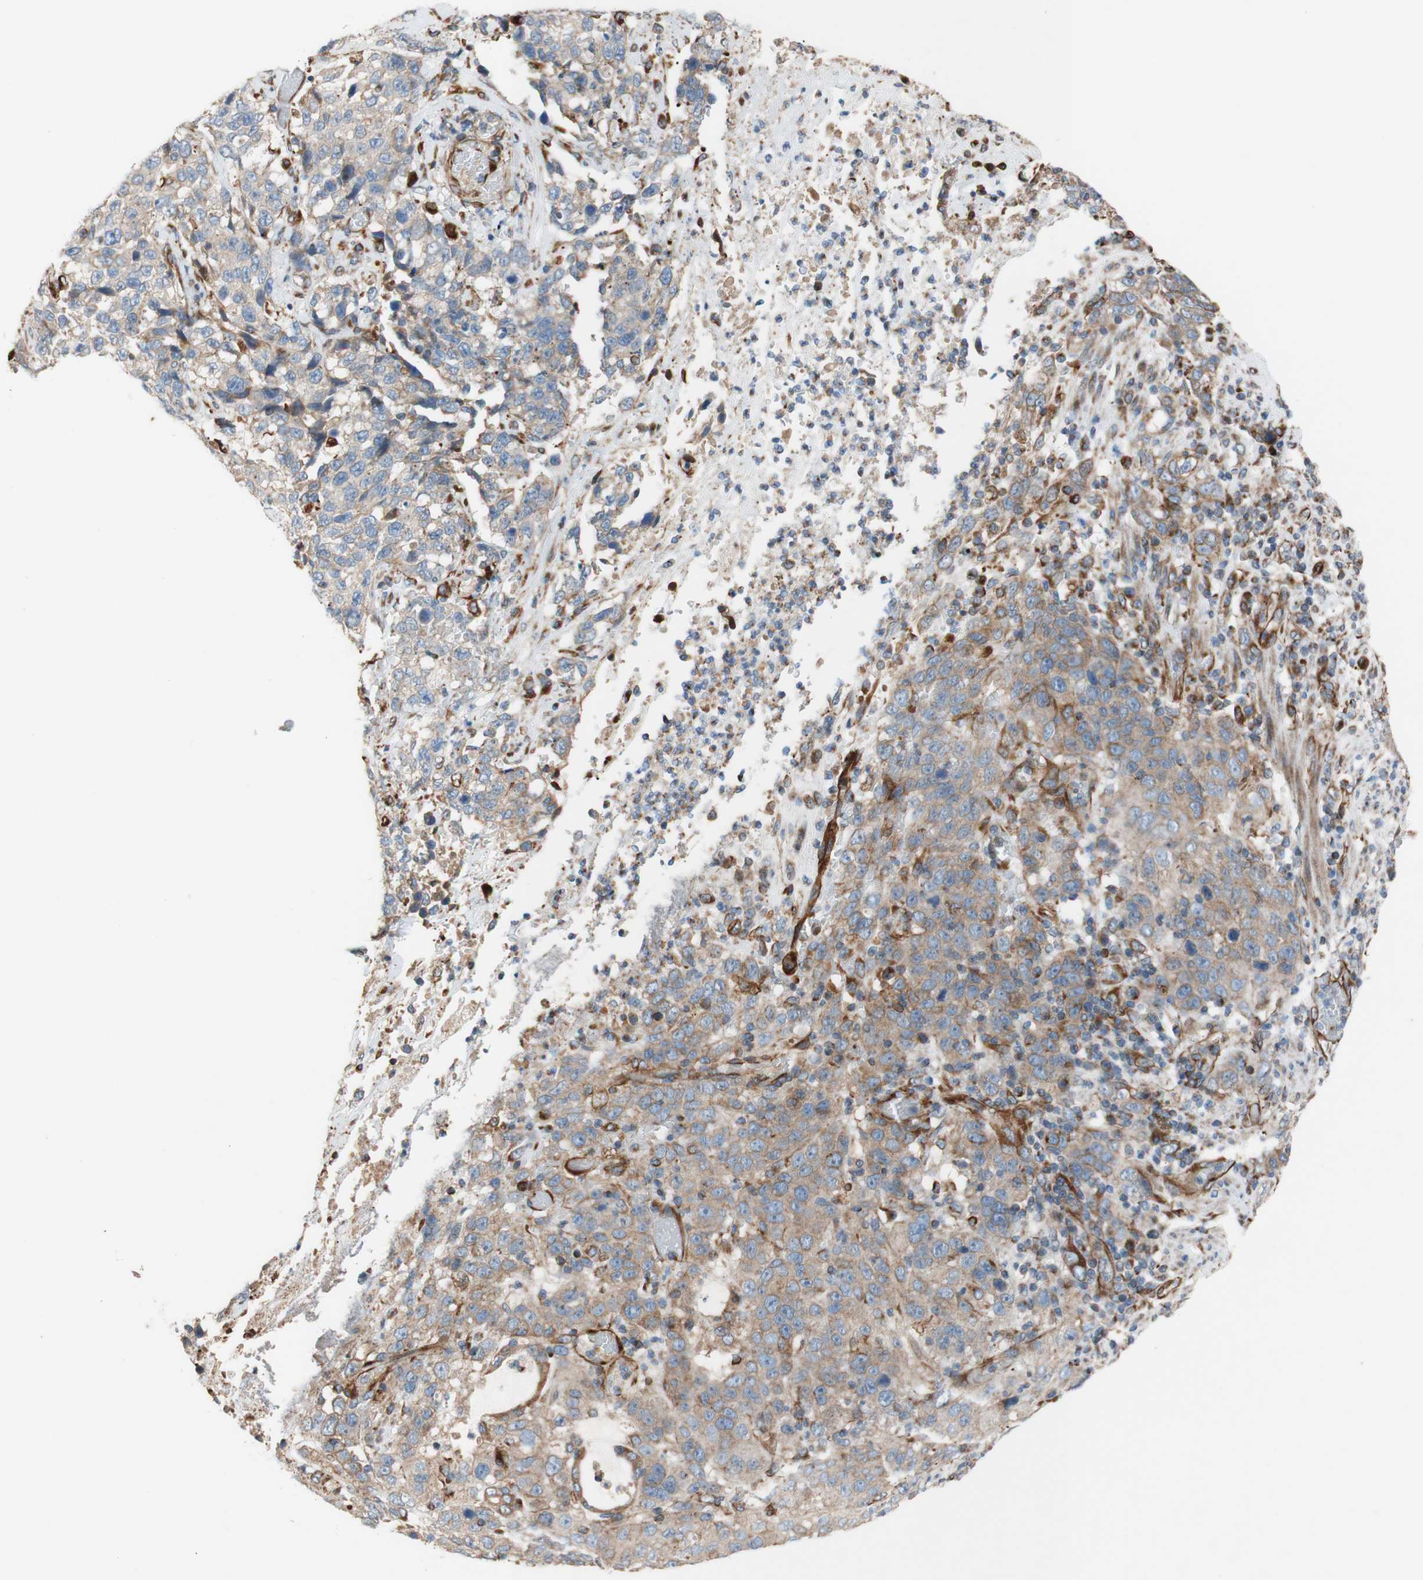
{"staining": {"intensity": "moderate", "quantity": ">75%", "location": "cytoplasmic/membranous"}, "tissue": "stomach cancer", "cell_type": "Tumor cells", "image_type": "cancer", "snomed": [{"axis": "morphology", "description": "Normal tissue, NOS"}, {"axis": "morphology", "description": "Adenocarcinoma, NOS"}, {"axis": "topography", "description": "Stomach"}], "caption": "Immunohistochemical staining of human stomach adenocarcinoma exhibits moderate cytoplasmic/membranous protein positivity in approximately >75% of tumor cells.", "gene": "C1orf43", "patient": {"sex": "male", "age": 48}}